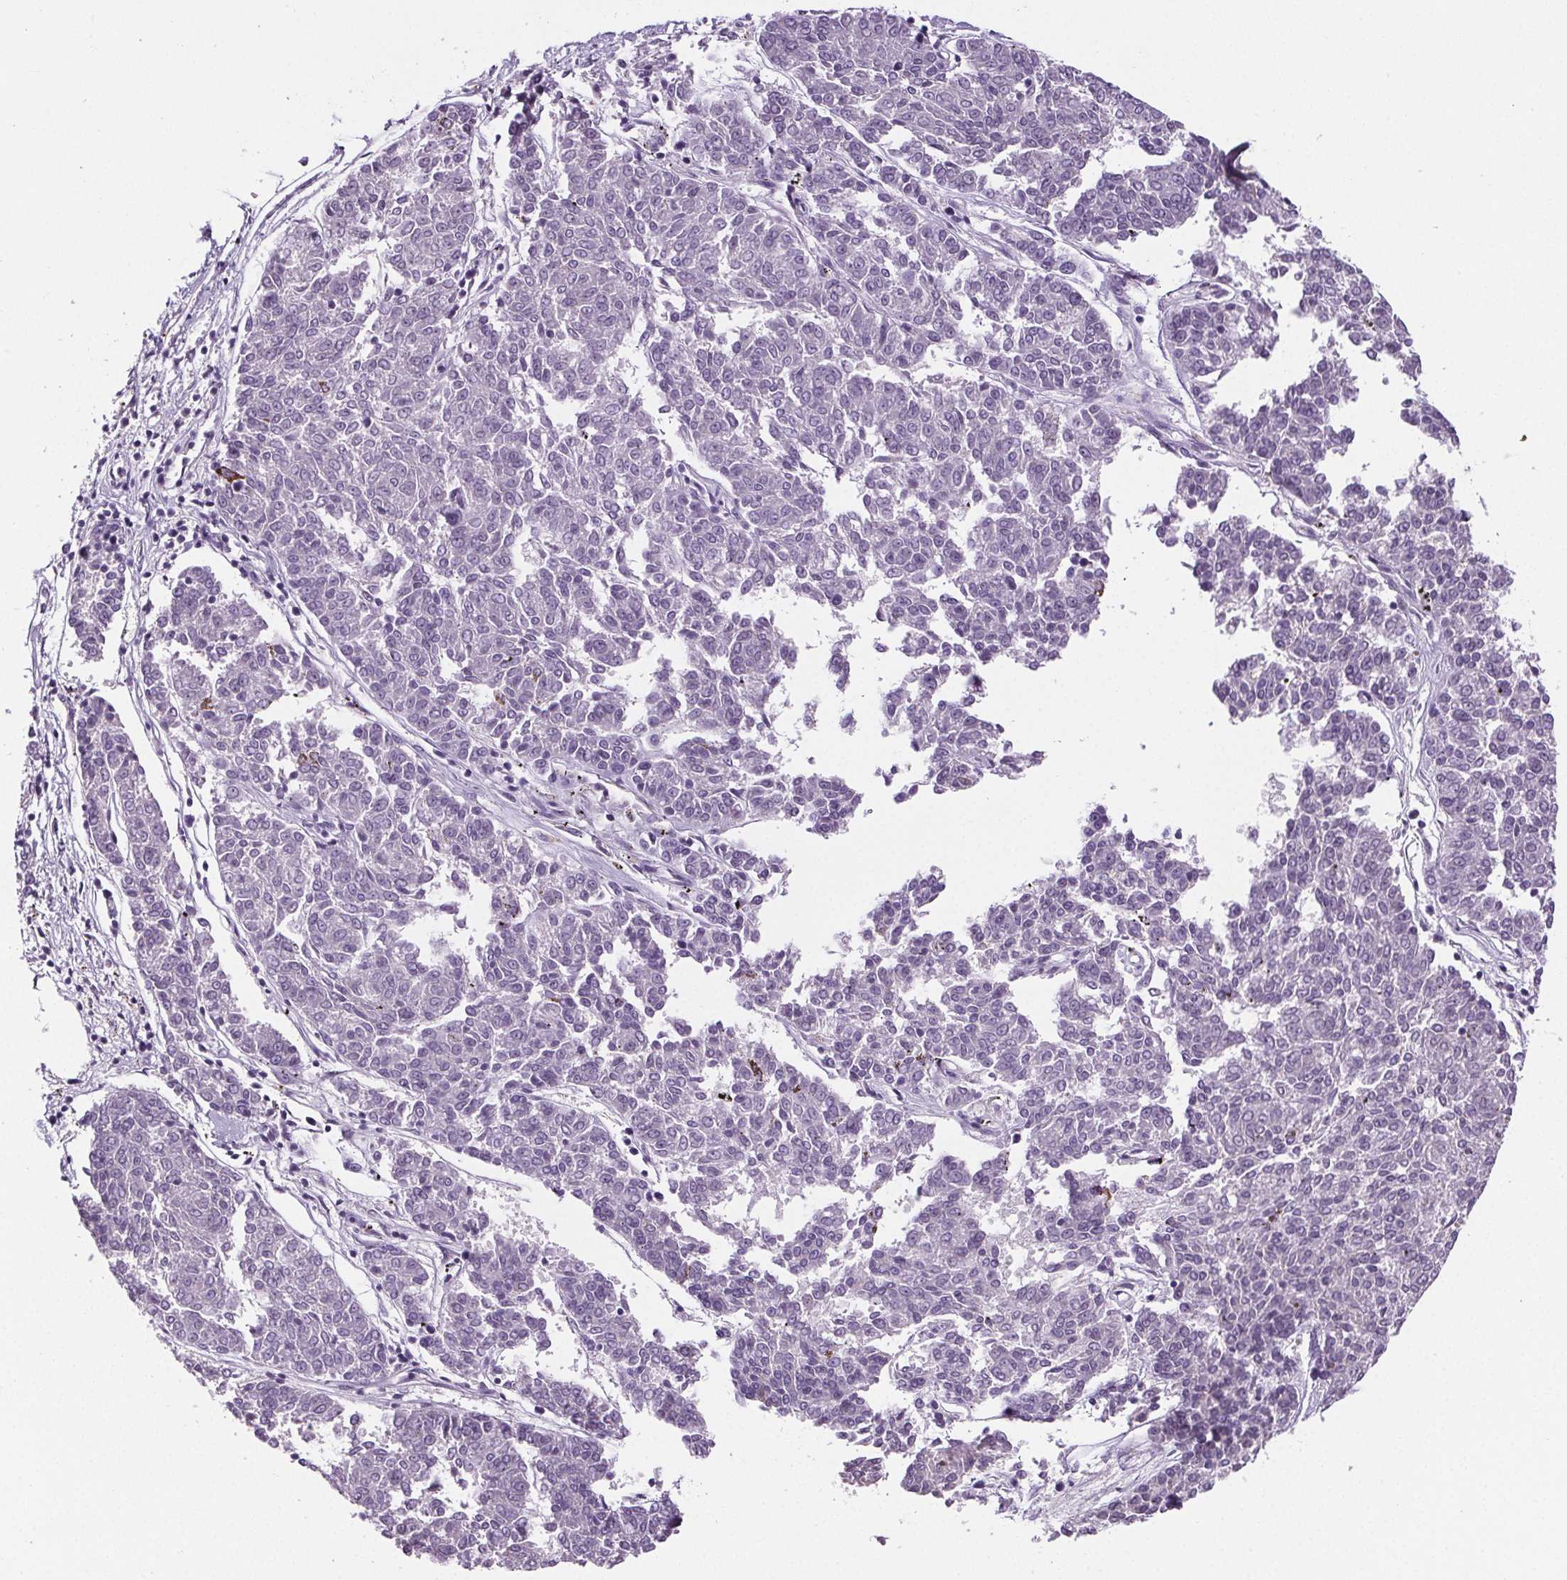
{"staining": {"intensity": "negative", "quantity": "none", "location": "none"}, "tissue": "melanoma", "cell_type": "Tumor cells", "image_type": "cancer", "snomed": [{"axis": "morphology", "description": "Malignant melanoma, NOS"}, {"axis": "topography", "description": "Skin"}], "caption": "Immunohistochemistry image of human melanoma stained for a protein (brown), which reveals no expression in tumor cells. (IHC, brightfield microscopy, high magnification).", "gene": "CD5L", "patient": {"sex": "female", "age": 72}}